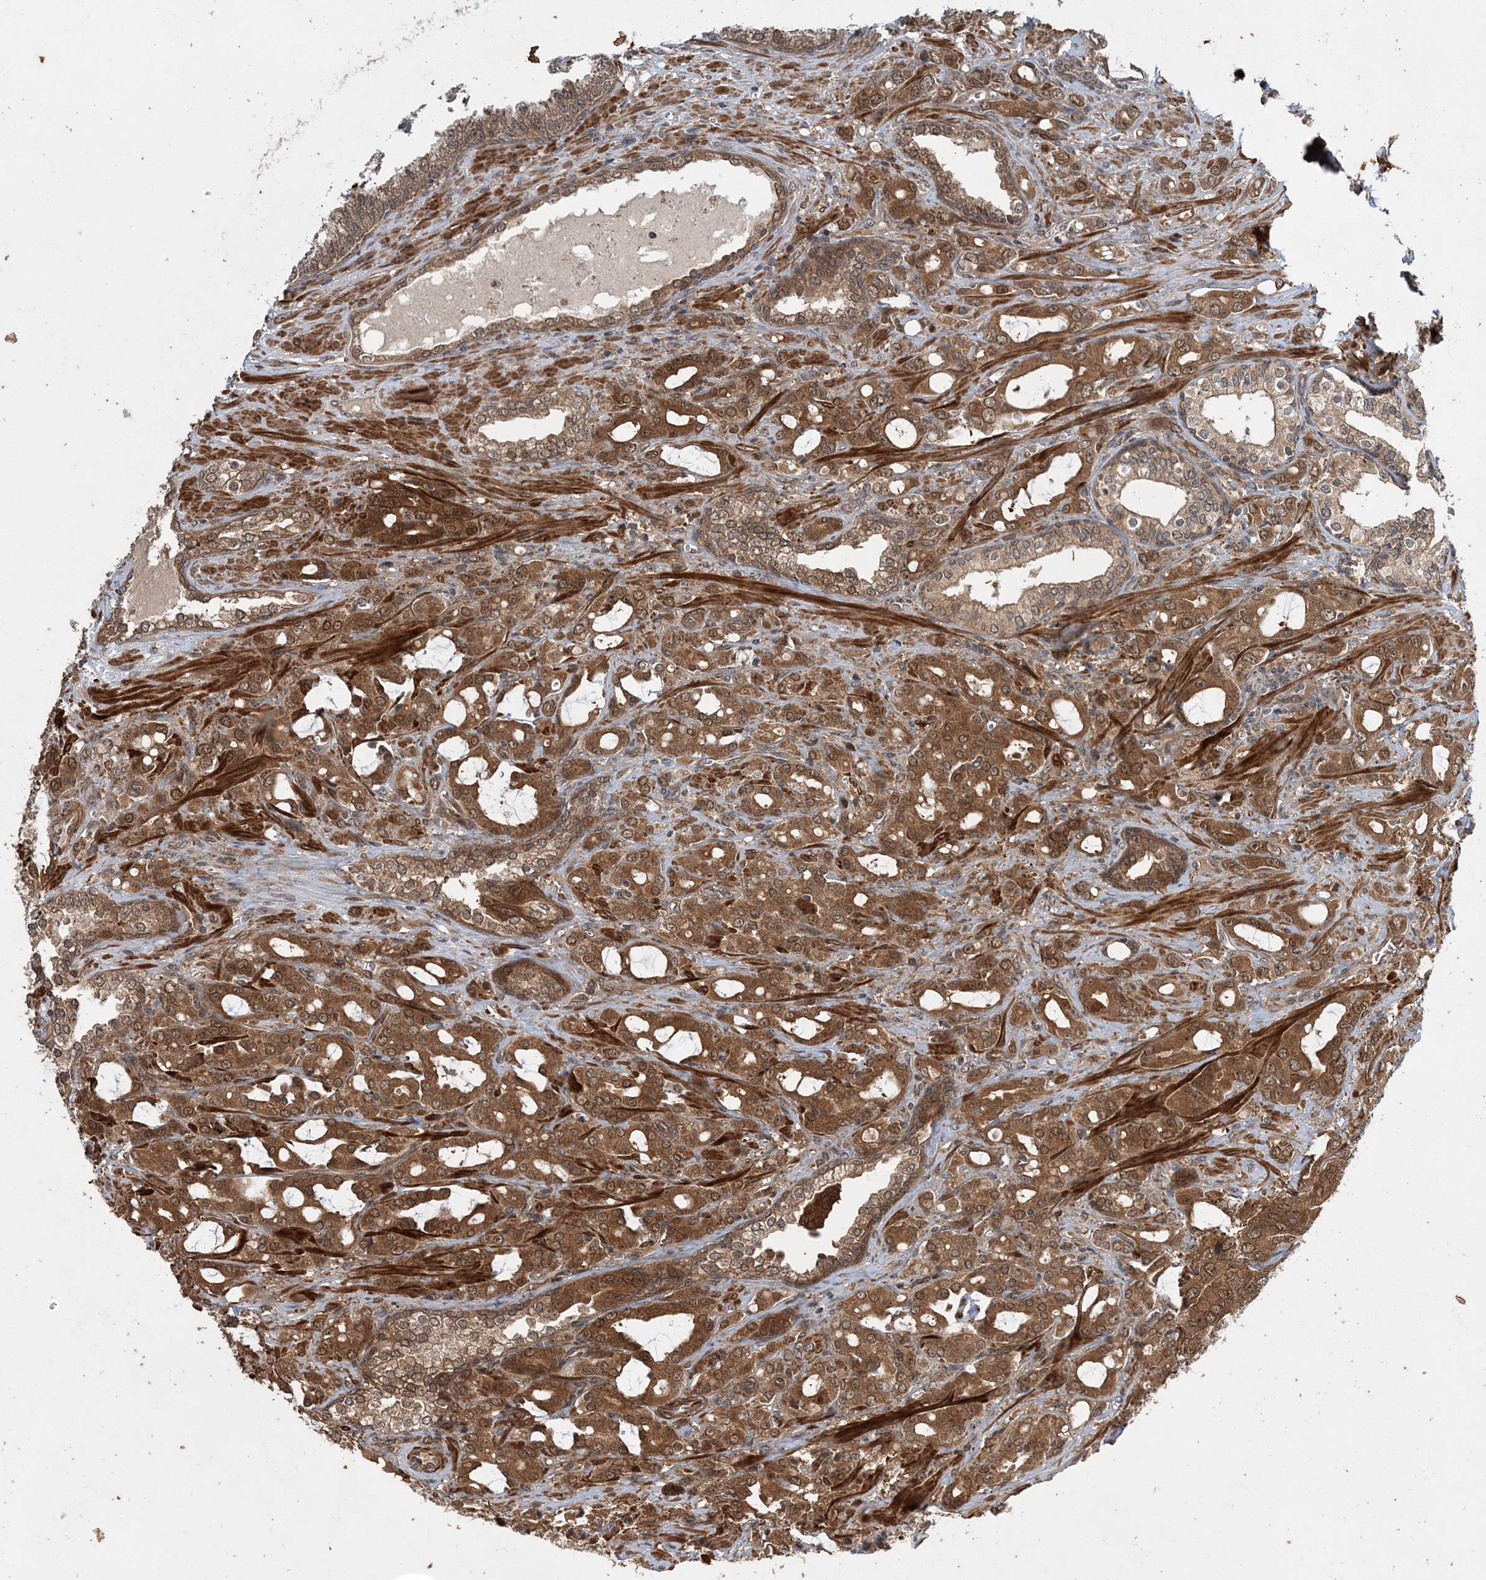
{"staining": {"intensity": "moderate", "quantity": ">75%", "location": "cytoplasmic/membranous,nuclear"}, "tissue": "prostate cancer", "cell_type": "Tumor cells", "image_type": "cancer", "snomed": [{"axis": "morphology", "description": "Adenocarcinoma, High grade"}, {"axis": "topography", "description": "Prostate"}], "caption": "A high-resolution histopathology image shows IHC staining of prostate high-grade adenocarcinoma, which exhibits moderate cytoplasmic/membranous and nuclear positivity in approximately >75% of tumor cells.", "gene": "UBTD2", "patient": {"sex": "male", "age": 72}}